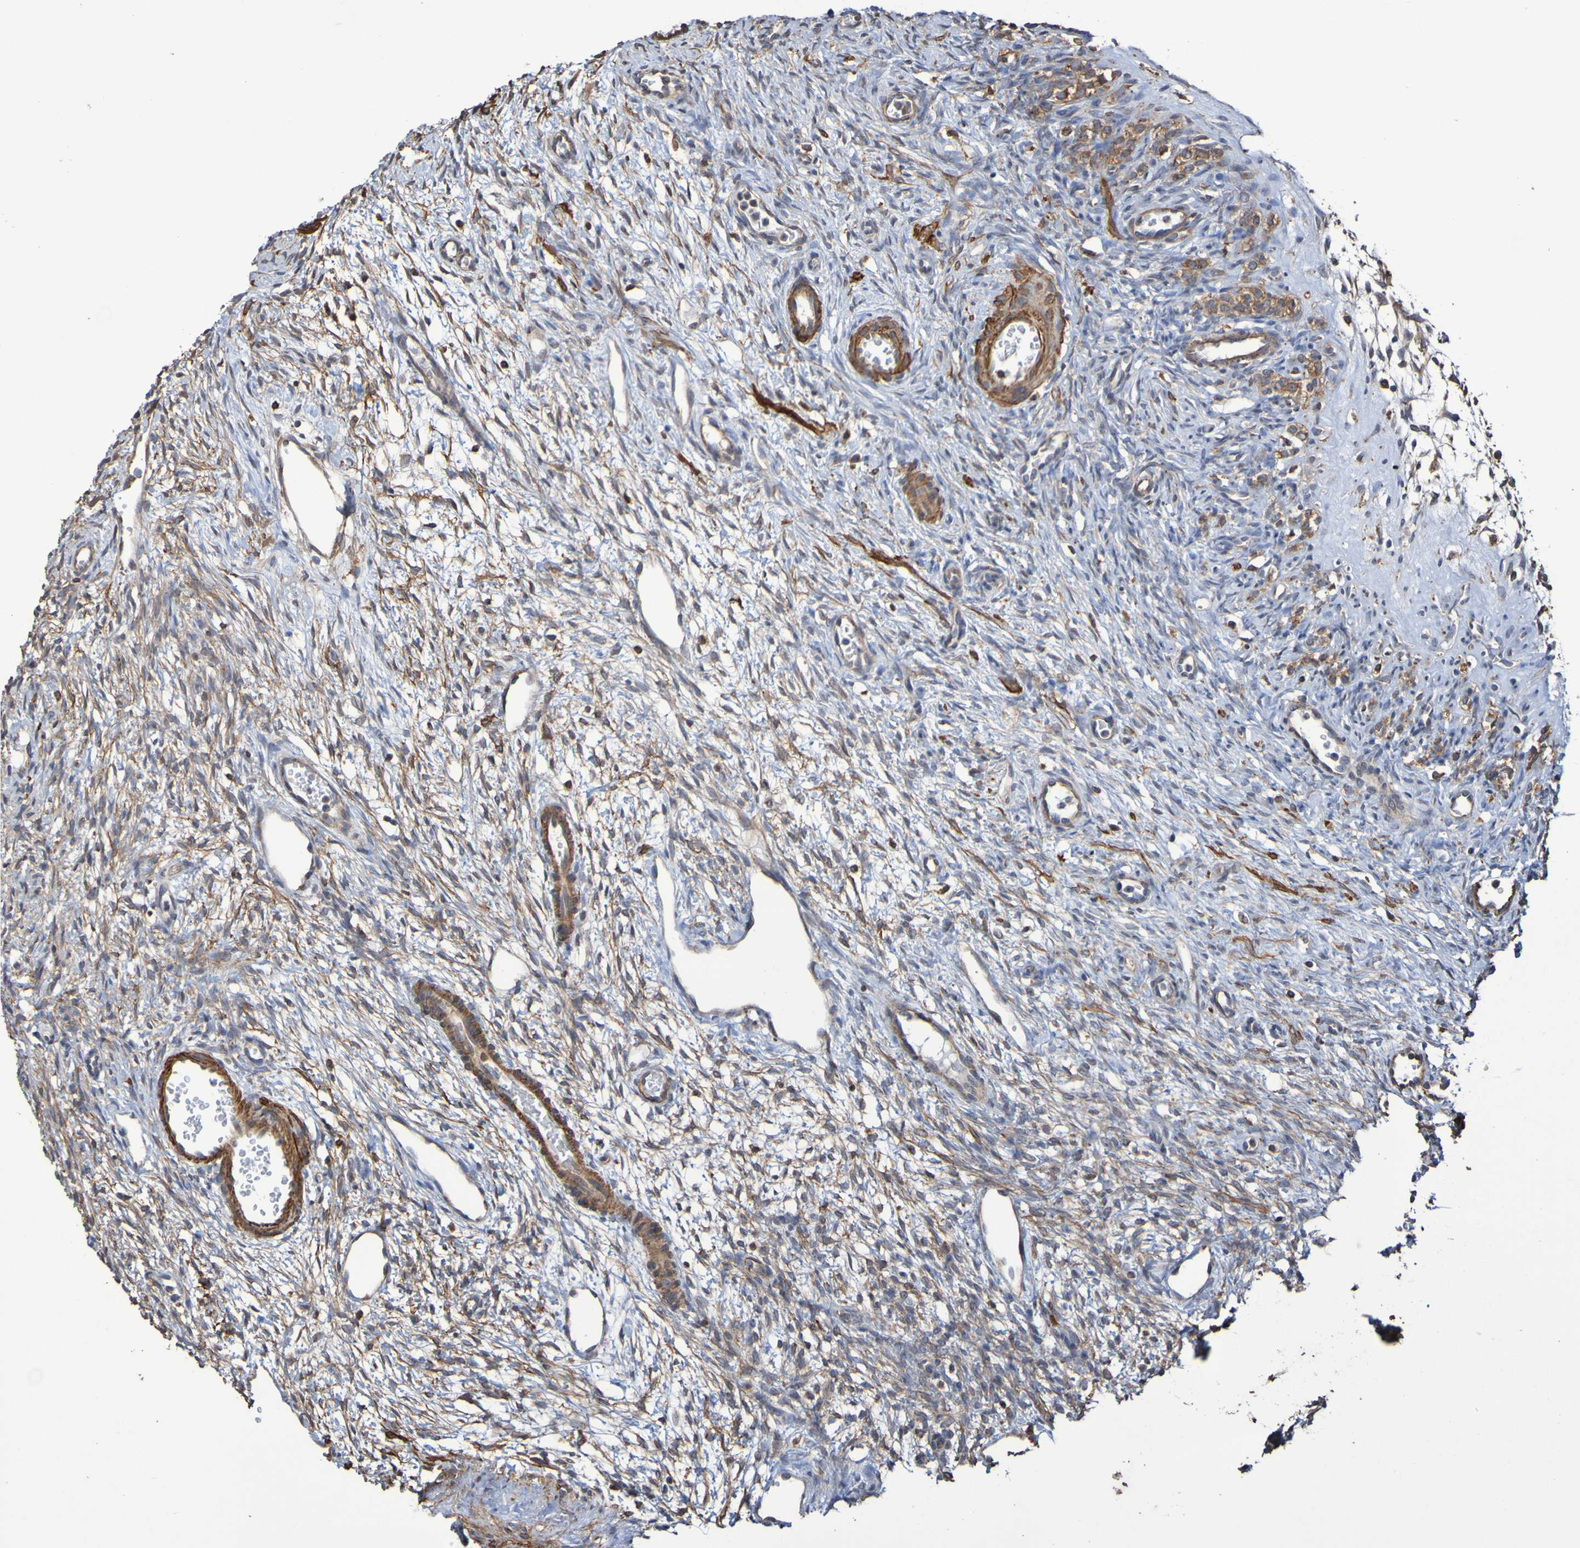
{"staining": {"intensity": "weak", "quantity": ">75%", "location": "cytoplasmic/membranous"}, "tissue": "ovary", "cell_type": "Ovarian stroma cells", "image_type": "normal", "snomed": [{"axis": "morphology", "description": "Normal tissue, NOS"}, {"axis": "topography", "description": "Ovary"}], "caption": "Ovary stained with a brown dye exhibits weak cytoplasmic/membranous positive expression in approximately >75% of ovarian stroma cells.", "gene": "RAB11A", "patient": {"sex": "female", "age": 33}}